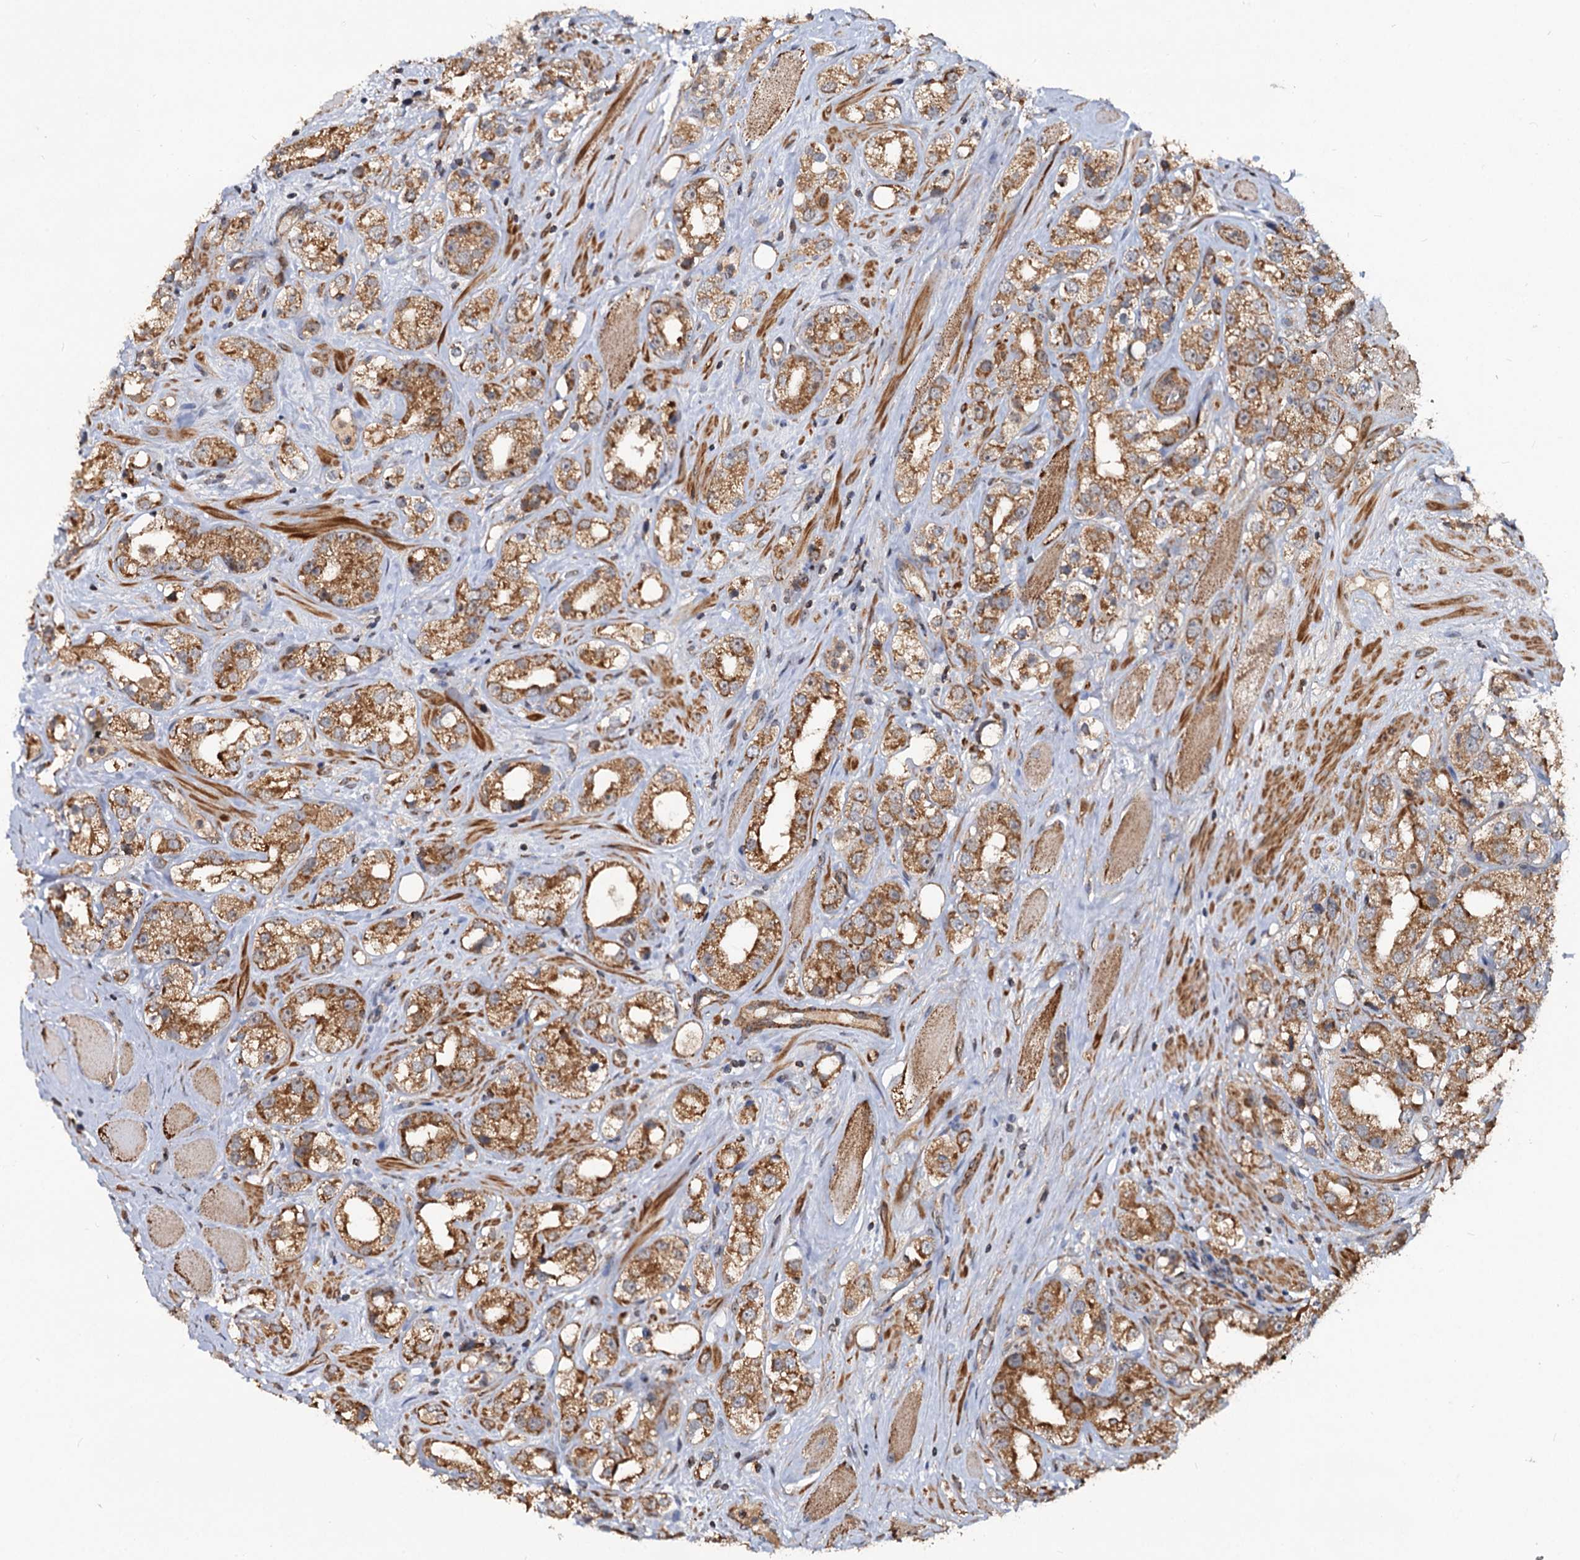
{"staining": {"intensity": "moderate", "quantity": ">75%", "location": "cytoplasmic/membranous"}, "tissue": "prostate cancer", "cell_type": "Tumor cells", "image_type": "cancer", "snomed": [{"axis": "morphology", "description": "Adenocarcinoma, NOS"}, {"axis": "topography", "description": "Prostate"}], "caption": "Adenocarcinoma (prostate) stained with a protein marker exhibits moderate staining in tumor cells.", "gene": "CEP76", "patient": {"sex": "male", "age": 79}}